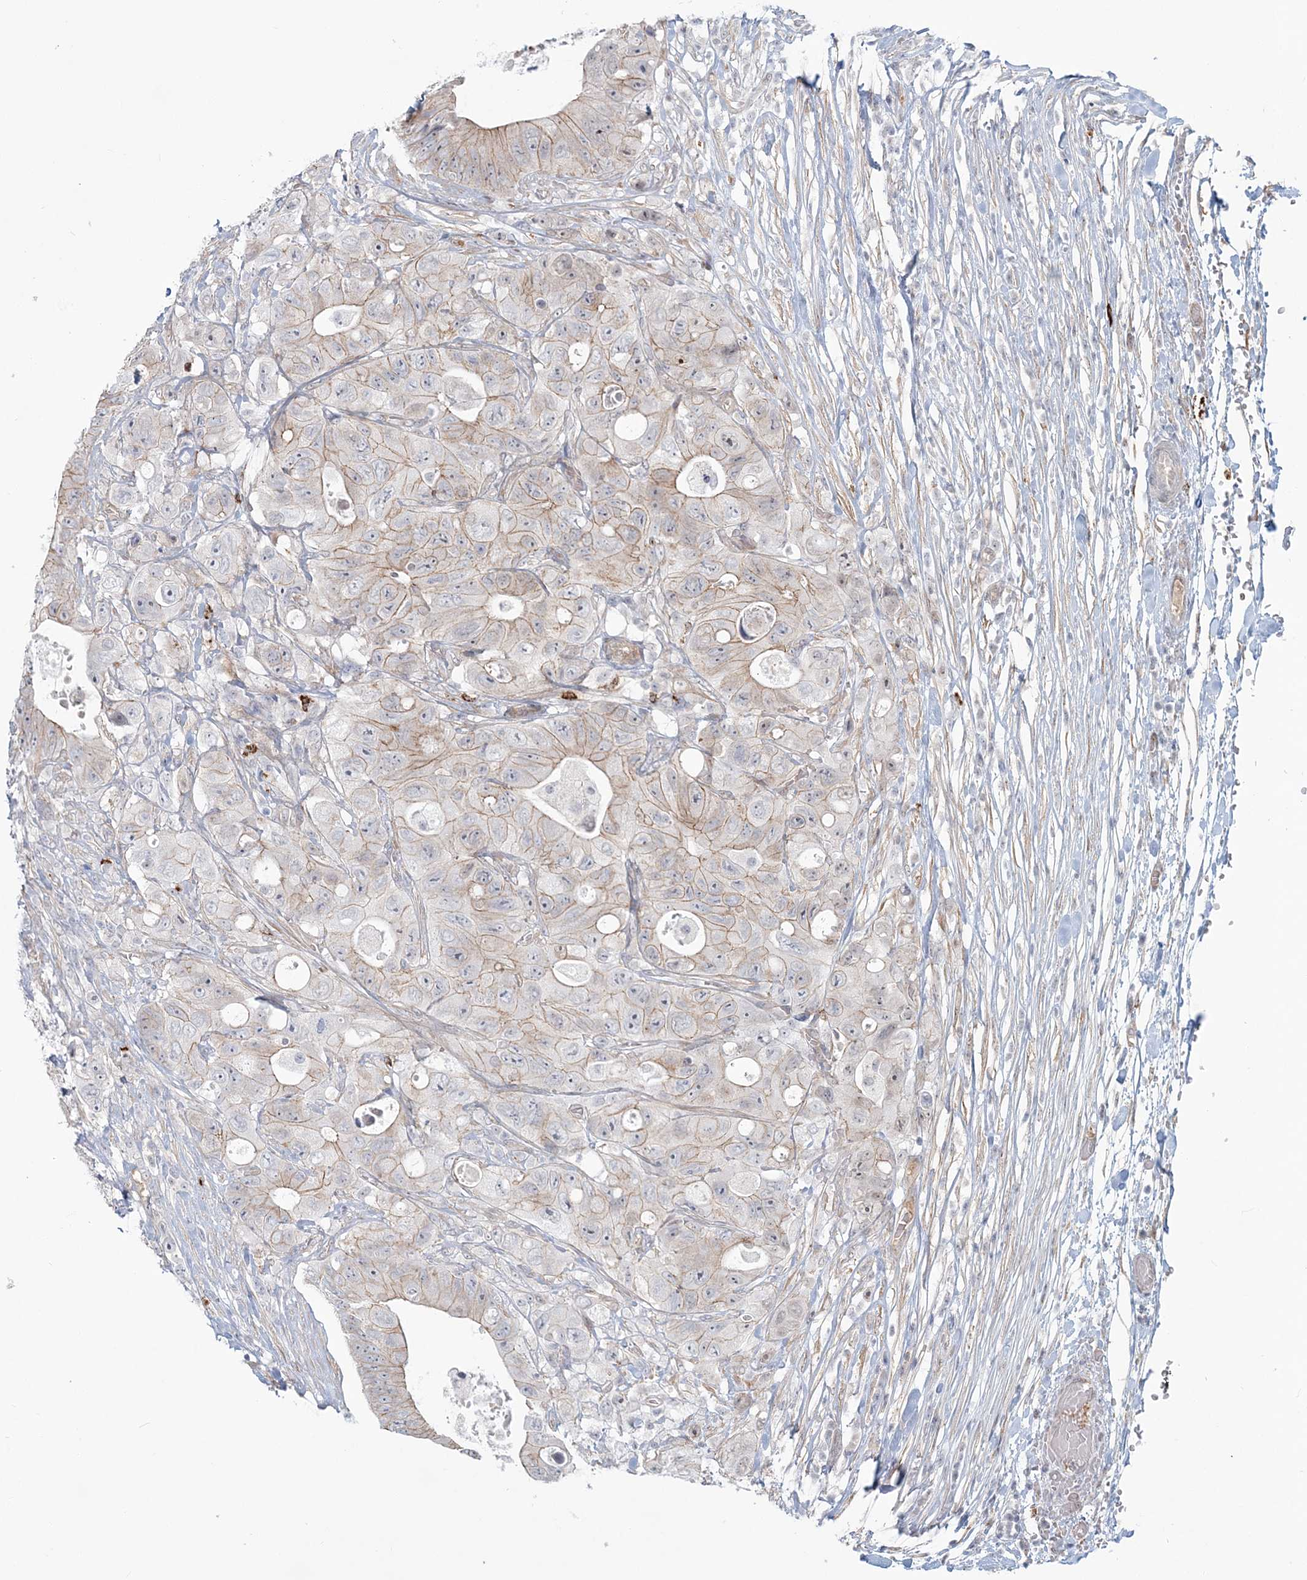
{"staining": {"intensity": "moderate", "quantity": "25%-75%", "location": "cytoplasmic/membranous"}, "tissue": "colorectal cancer", "cell_type": "Tumor cells", "image_type": "cancer", "snomed": [{"axis": "morphology", "description": "Adenocarcinoma, NOS"}, {"axis": "topography", "description": "Colon"}], "caption": "This is an image of IHC staining of colorectal cancer, which shows moderate positivity in the cytoplasmic/membranous of tumor cells.", "gene": "SH3PXD2A", "patient": {"sex": "female", "age": 46}}